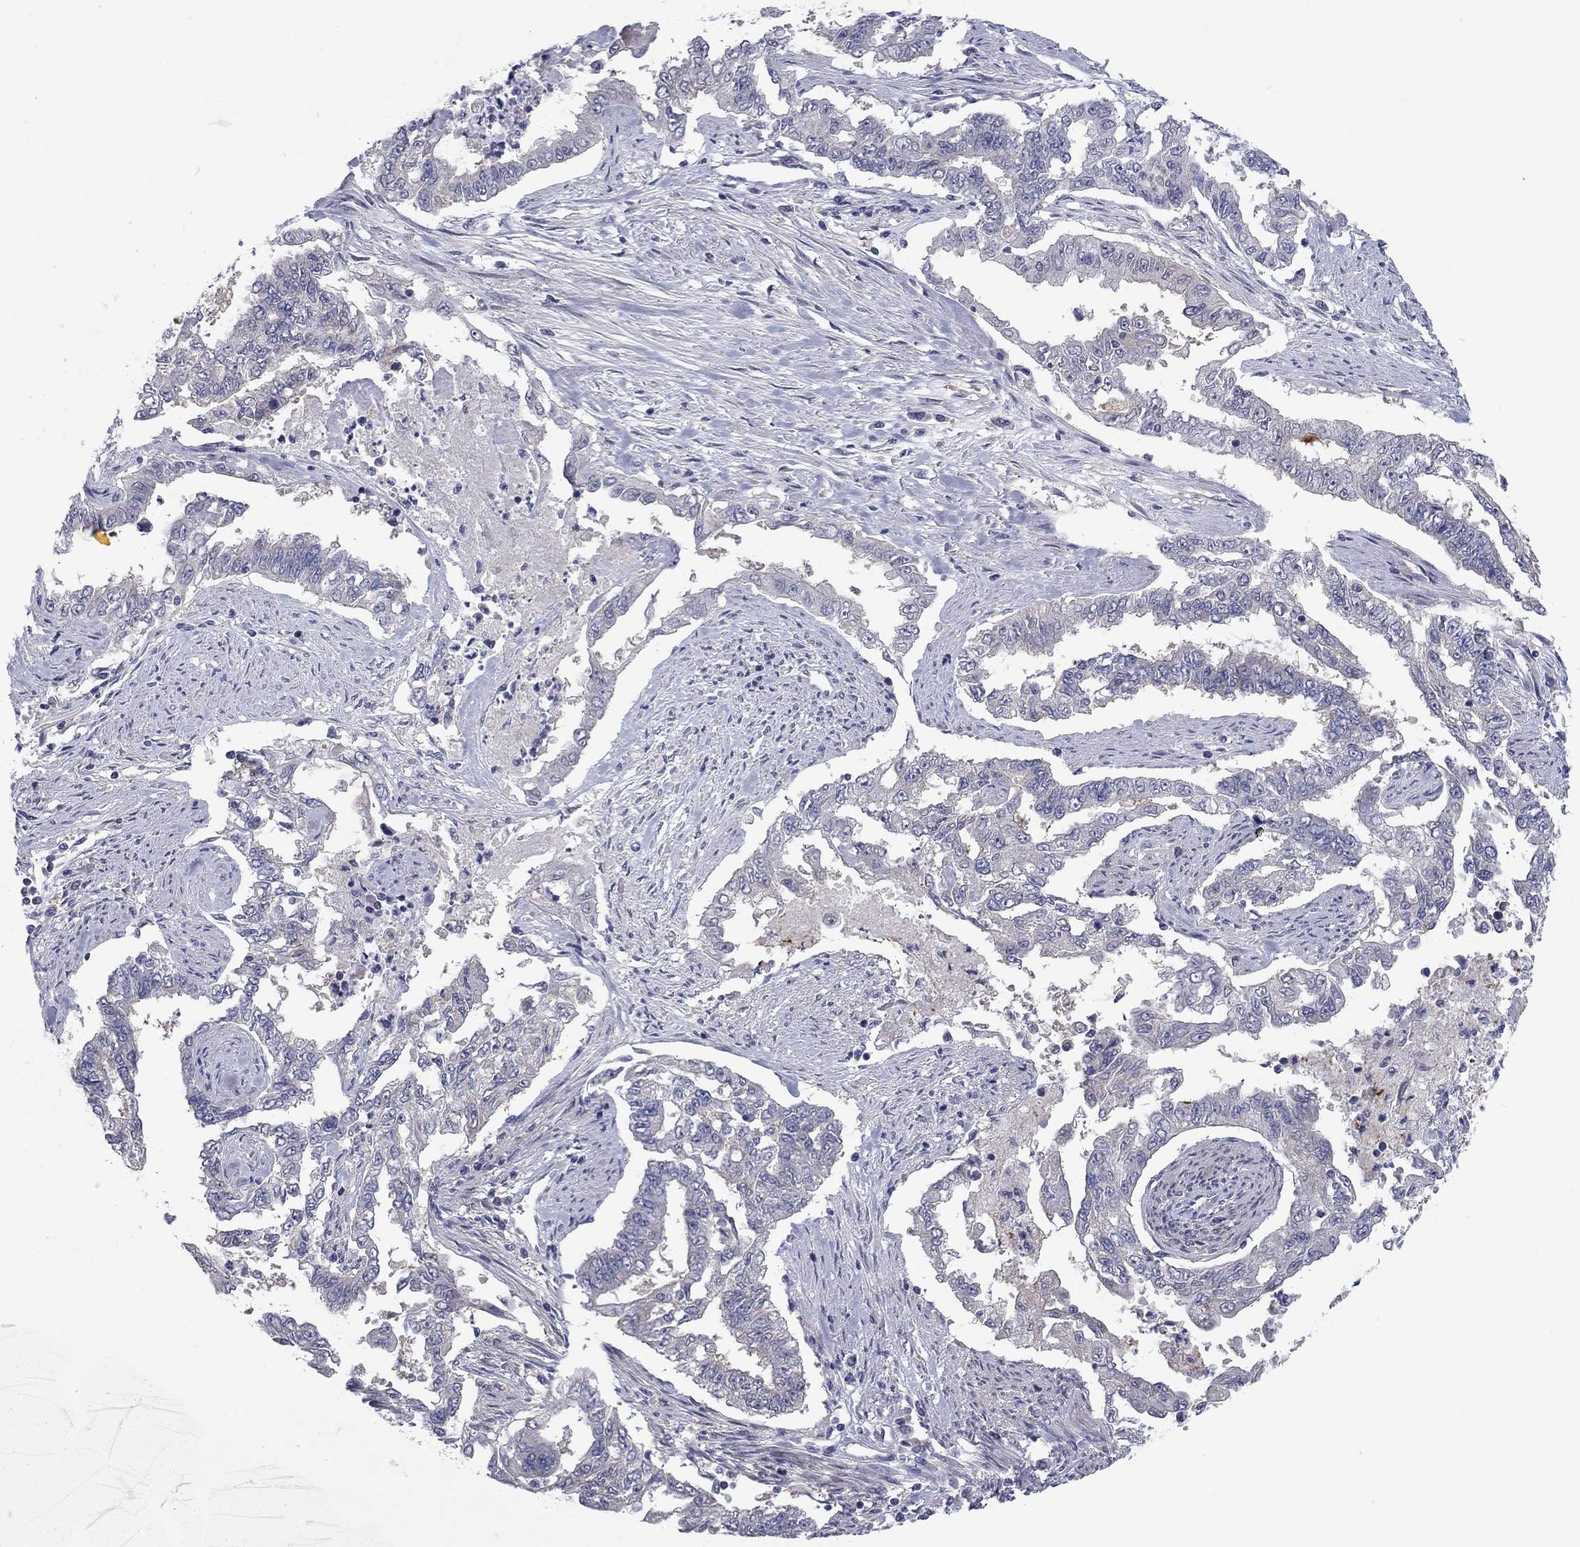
{"staining": {"intensity": "negative", "quantity": "none", "location": "none"}, "tissue": "endometrial cancer", "cell_type": "Tumor cells", "image_type": "cancer", "snomed": [{"axis": "morphology", "description": "Adenocarcinoma, NOS"}, {"axis": "topography", "description": "Uterus"}], "caption": "Adenocarcinoma (endometrial) was stained to show a protein in brown. There is no significant positivity in tumor cells.", "gene": "GRHPR", "patient": {"sex": "female", "age": 59}}